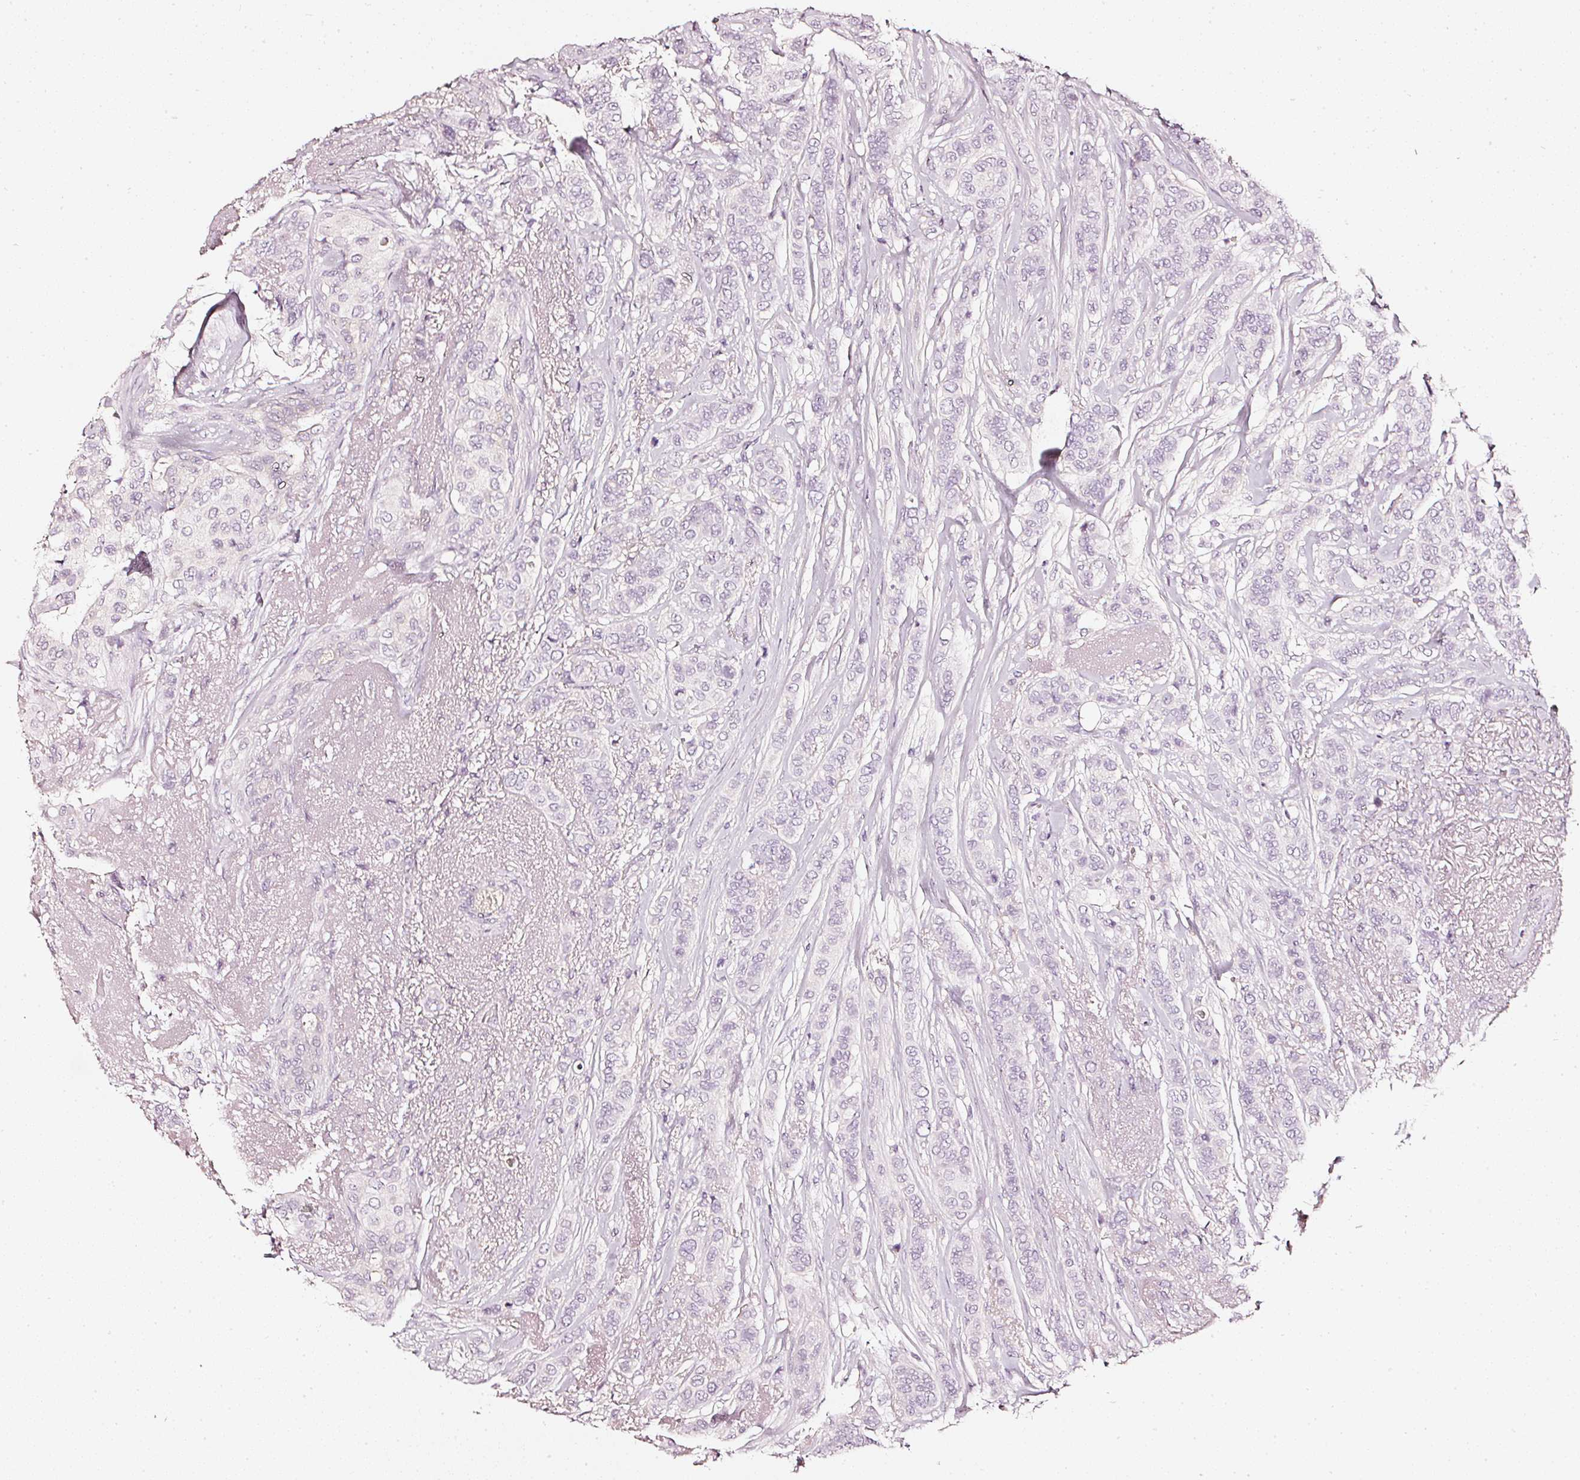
{"staining": {"intensity": "negative", "quantity": "none", "location": "none"}, "tissue": "breast cancer", "cell_type": "Tumor cells", "image_type": "cancer", "snomed": [{"axis": "morphology", "description": "Lobular carcinoma"}, {"axis": "topography", "description": "Breast"}], "caption": "An IHC micrograph of breast cancer (lobular carcinoma) is shown. There is no staining in tumor cells of breast cancer (lobular carcinoma).", "gene": "CNP", "patient": {"sex": "female", "age": 51}}